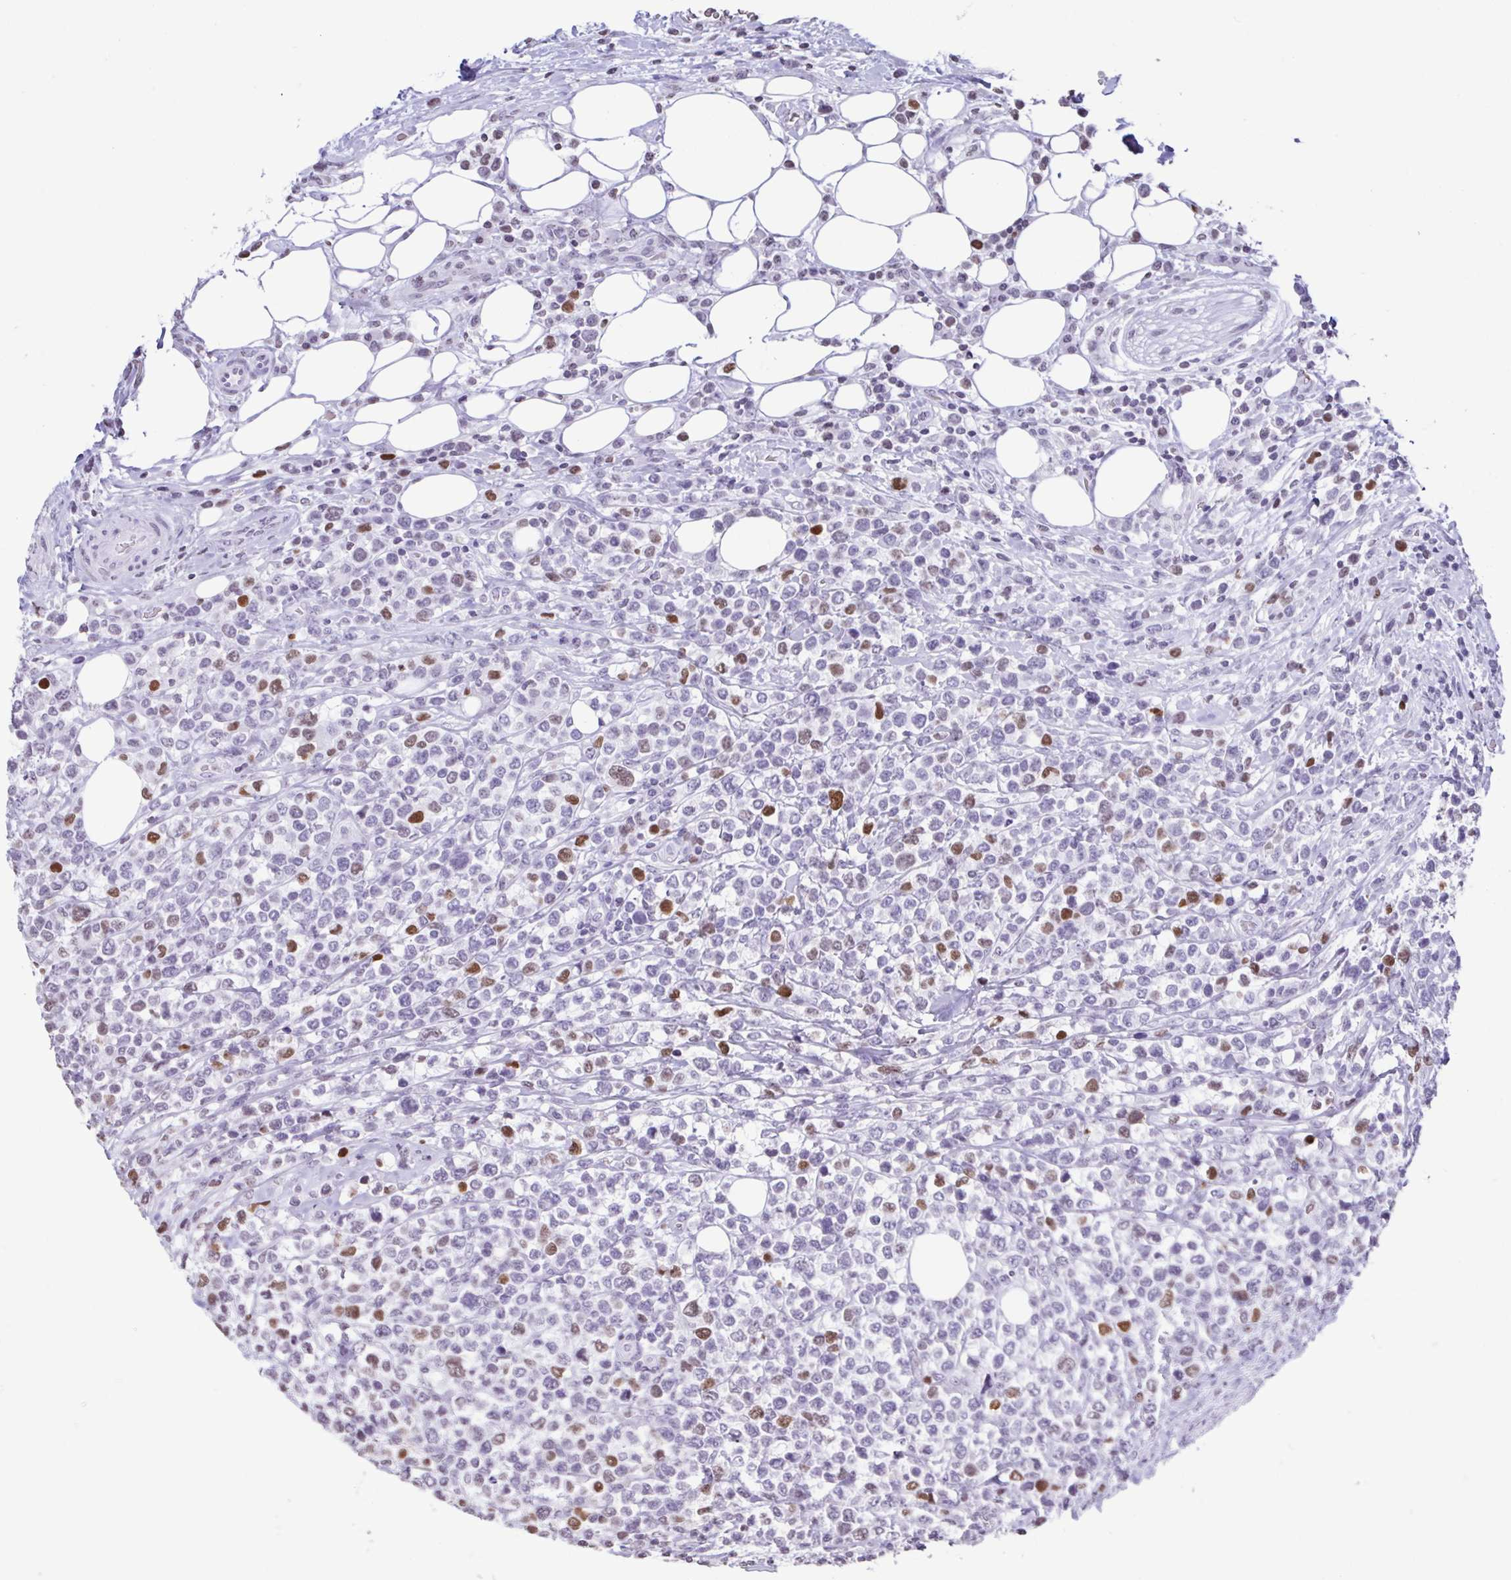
{"staining": {"intensity": "moderate", "quantity": "<25%", "location": "nuclear"}, "tissue": "lymphoma", "cell_type": "Tumor cells", "image_type": "cancer", "snomed": [{"axis": "morphology", "description": "Malignant lymphoma, non-Hodgkin's type, High grade"}, {"axis": "topography", "description": "Soft tissue"}], "caption": "Protein positivity by IHC exhibits moderate nuclear positivity in about <25% of tumor cells in lymphoma.", "gene": "VCY1B", "patient": {"sex": "female", "age": 56}}